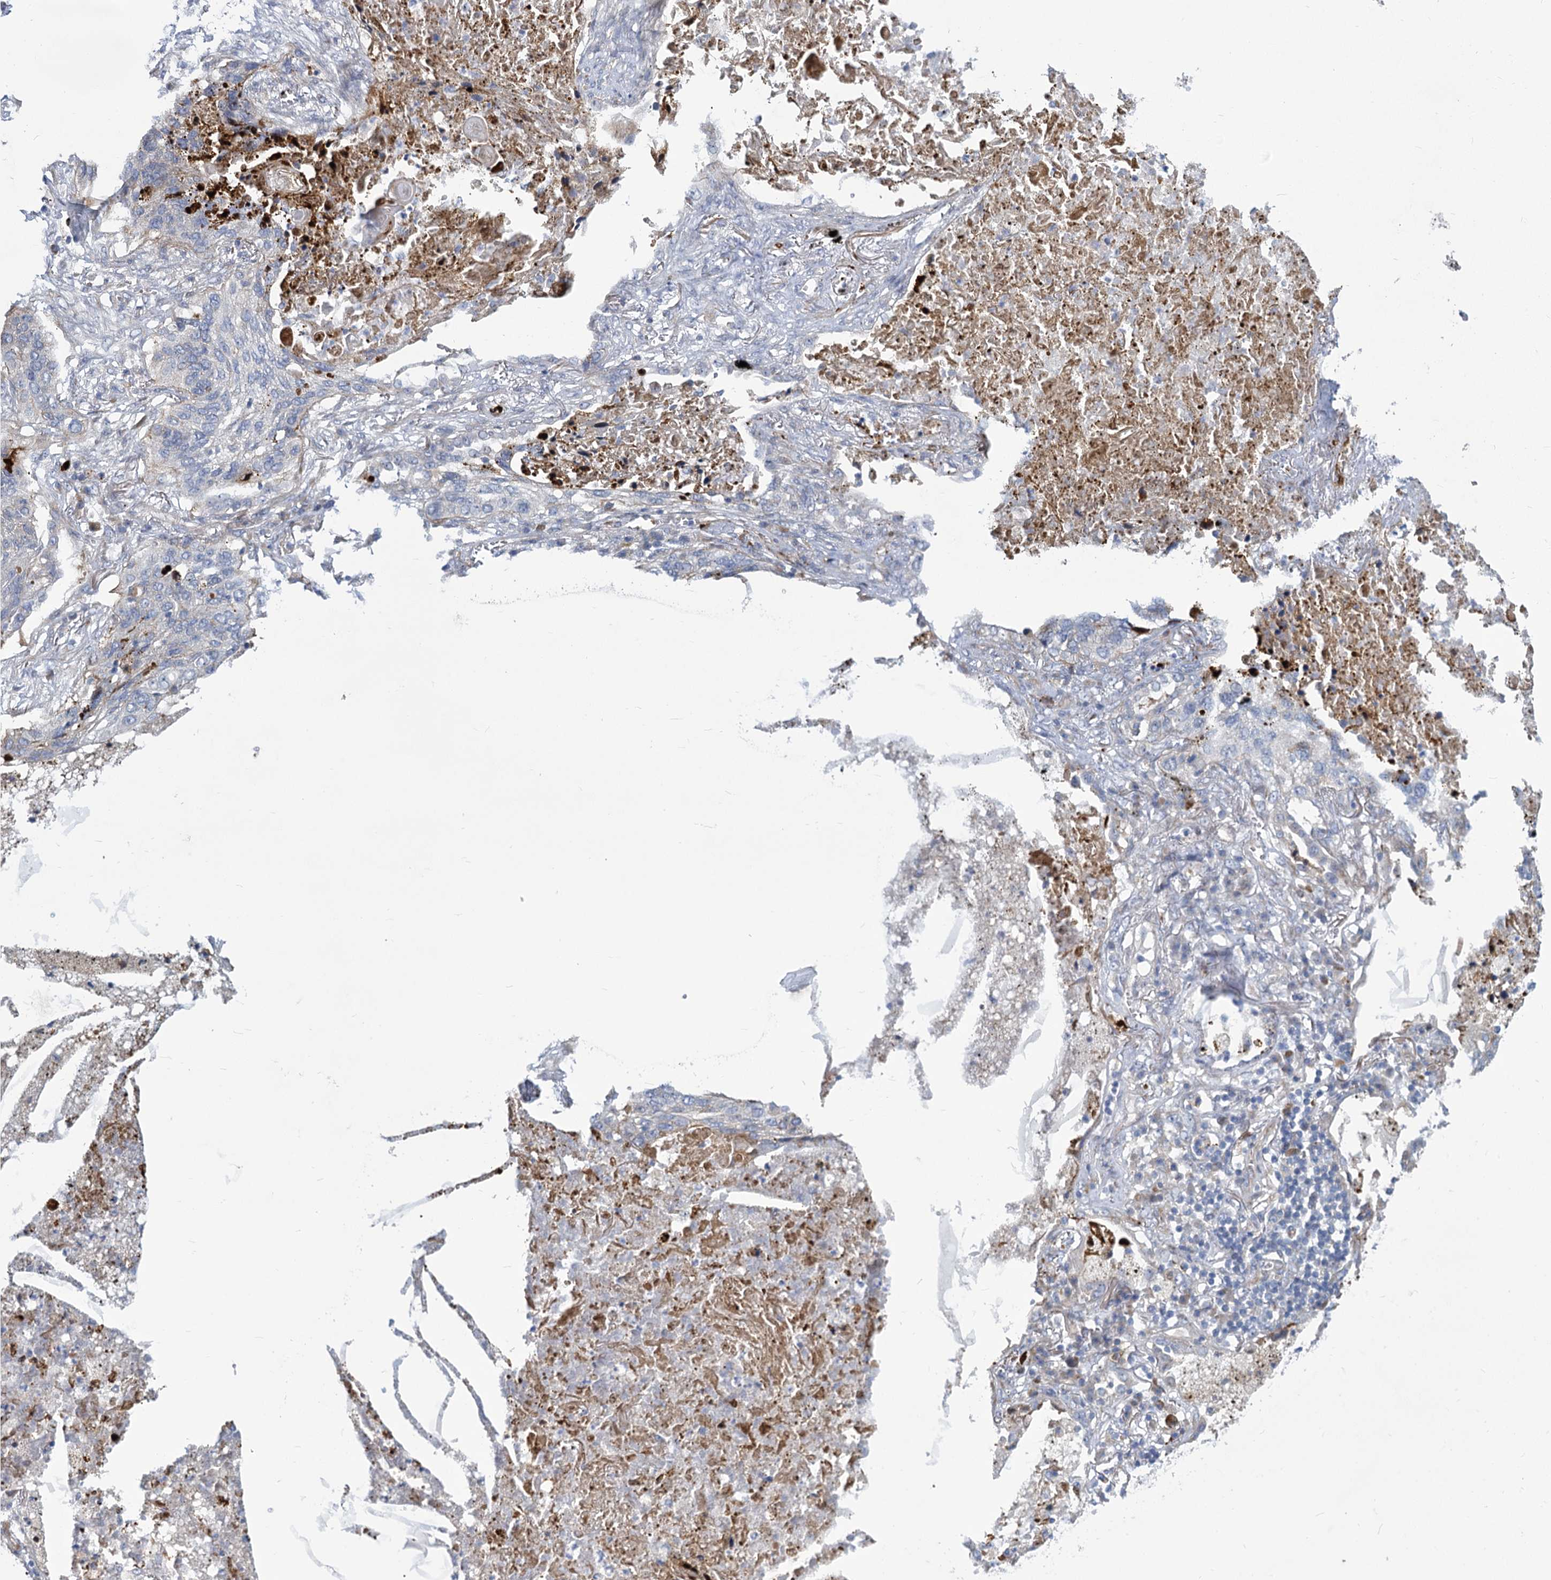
{"staining": {"intensity": "negative", "quantity": "none", "location": "none"}, "tissue": "lung cancer", "cell_type": "Tumor cells", "image_type": "cancer", "snomed": [{"axis": "morphology", "description": "Squamous cell carcinoma, NOS"}, {"axis": "topography", "description": "Lung"}], "caption": "Immunohistochemistry (IHC) of squamous cell carcinoma (lung) displays no positivity in tumor cells.", "gene": "TRIM77", "patient": {"sex": "female", "age": 63}}